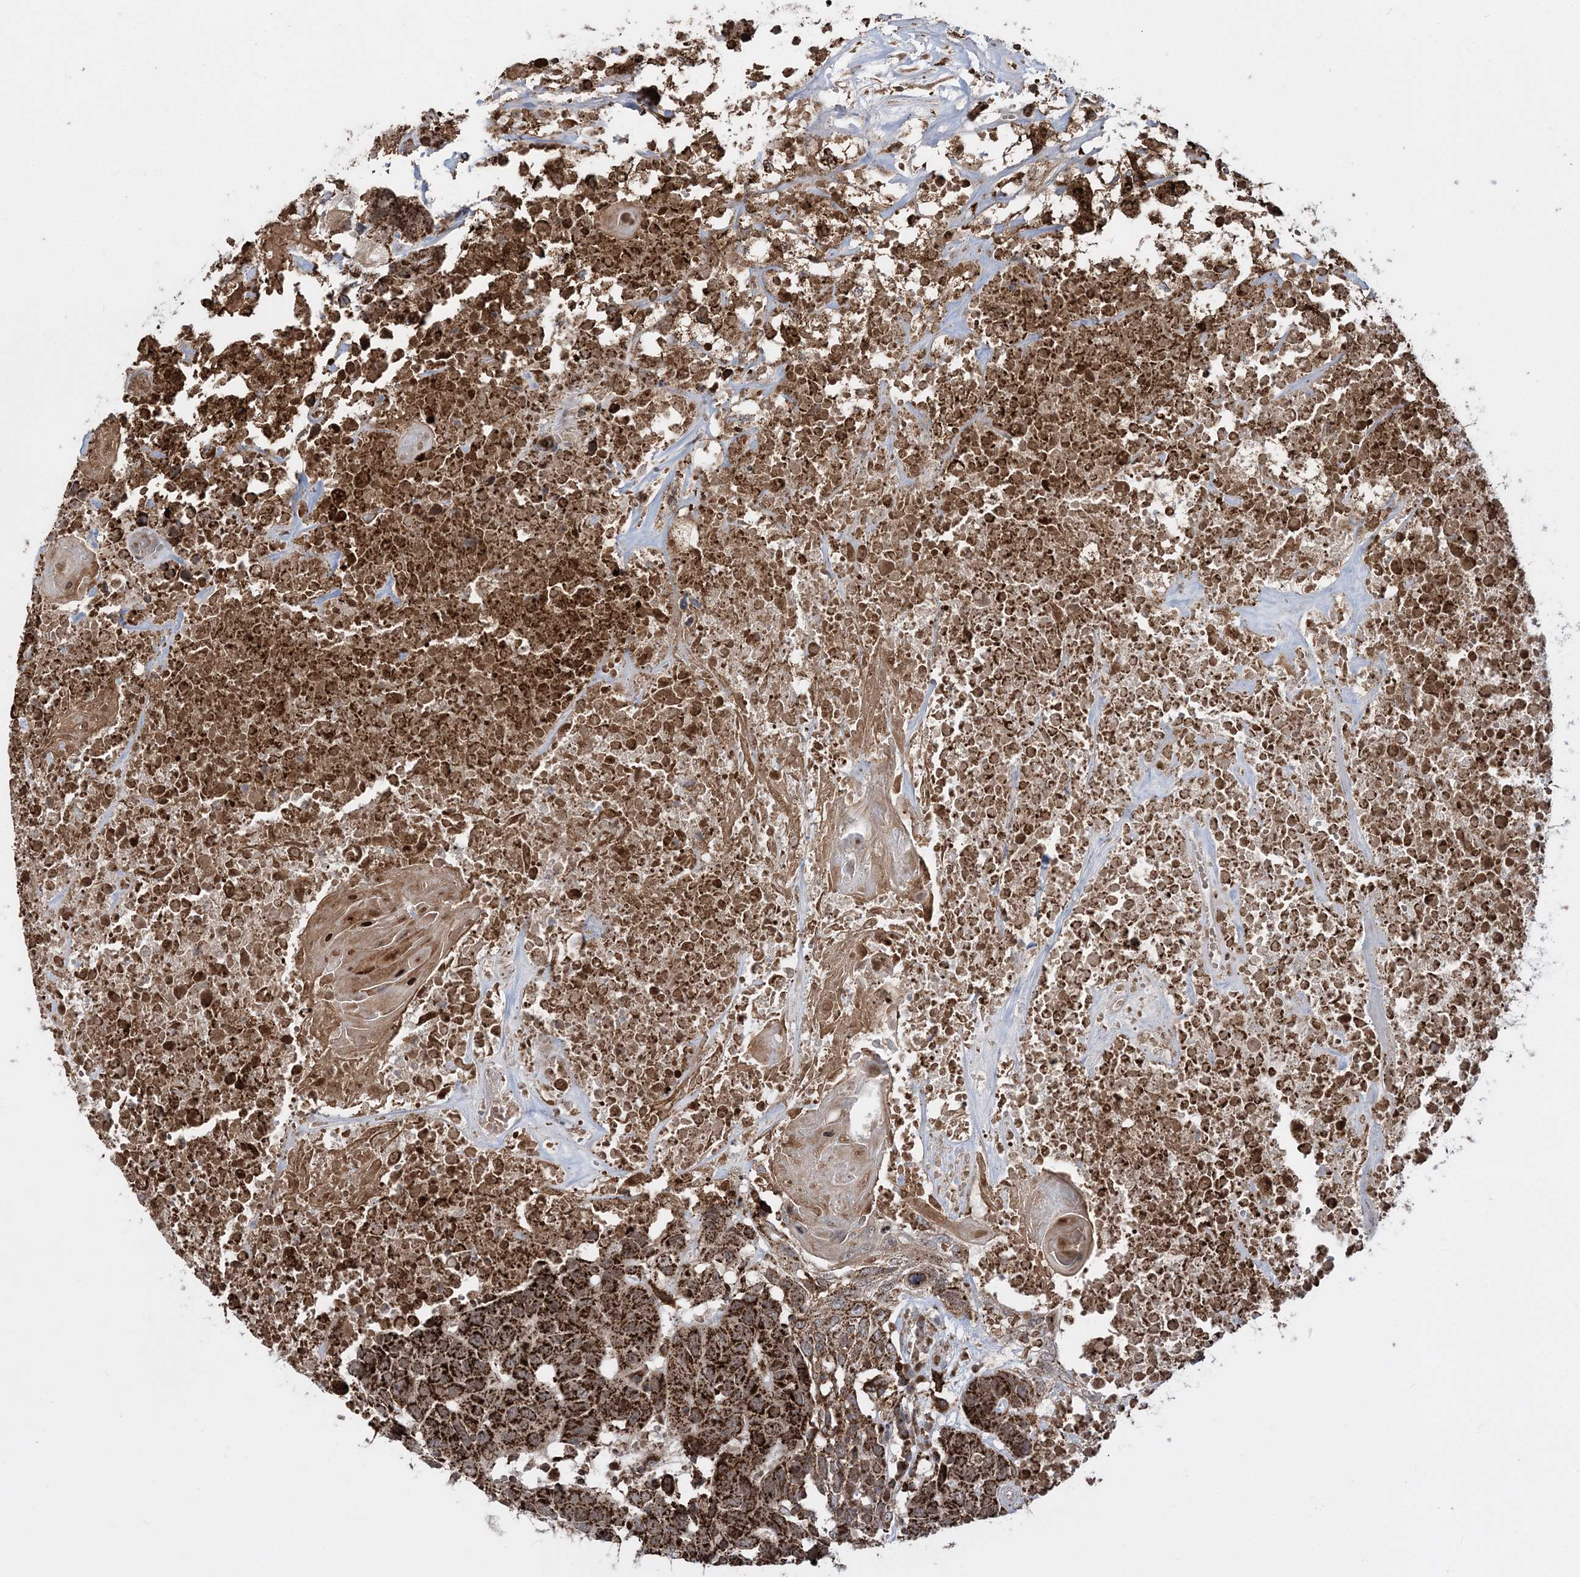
{"staining": {"intensity": "strong", "quantity": ">75%", "location": "cytoplasmic/membranous"}, "tissue": "head and neck cancer", "cell_type": "Tumor cells", "image_type": "cancer", "snomed": [{"axis": "morphology", "description": "Squamous cell carcinoma, NOS"}, {"axis": "topography", "description": "Head-Neck"}], "caption": "Immunohistochemical staining of human squamous cell carcinoma (head and neck) displays high levels of strong cytoplasmic/membranous protein positivity in approximately >75% of tumor cells. (DAB (3,3'-diaminobenzidine) IHC with brightfield microscopy, high magnification).", "gene": "LRPPRC", "patient": {"sex": "male", "age": 66}}